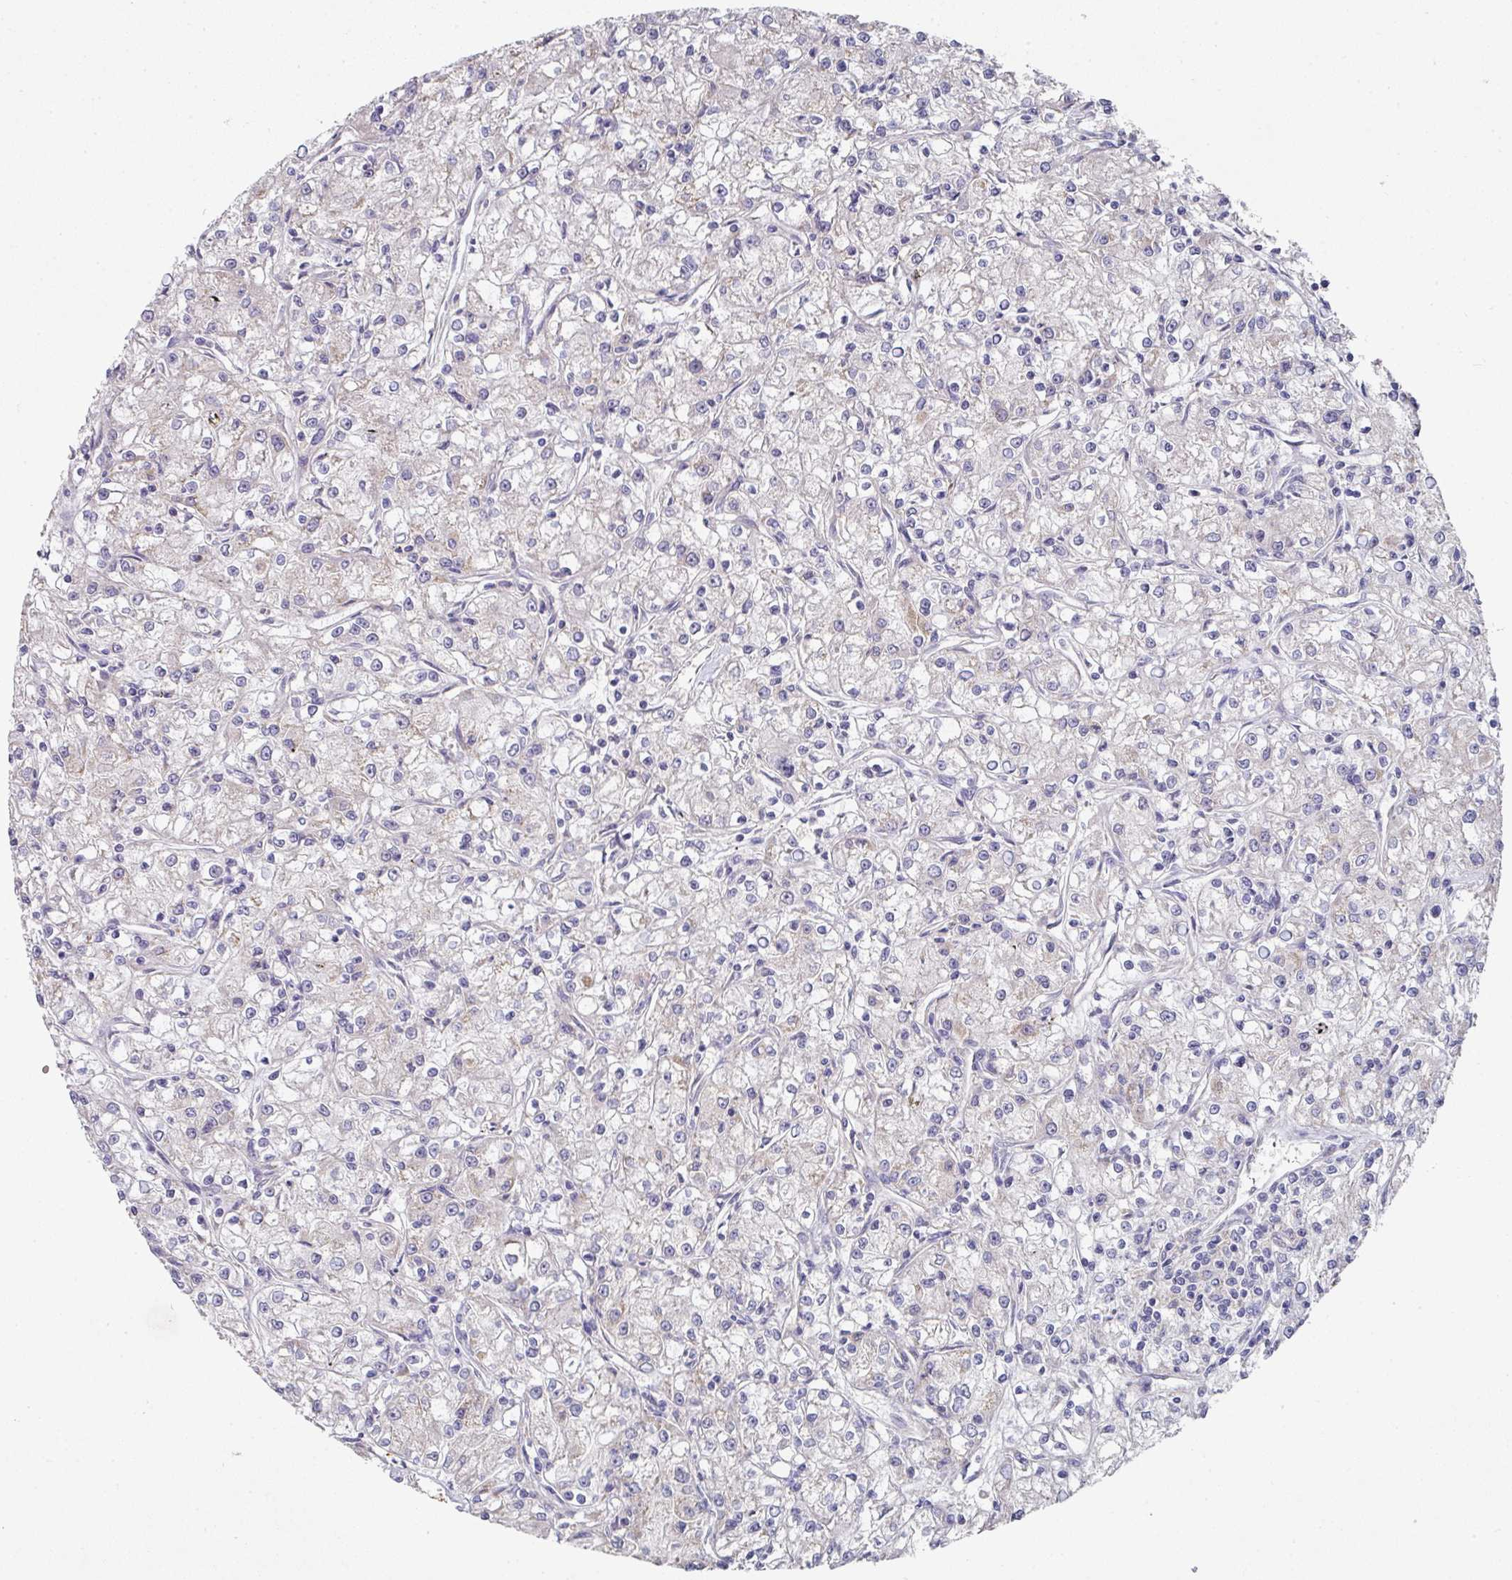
{"staining": {"intensity": "negative", "quantity": "none", "location": "none"}, "tissue": "renal cancer", "cell_type": "Tumor cells", "image_type": "cancer", "snomed": [{"axis": "morphology", "description": "Adenocarcinoma, NOS"}, {"axis": "topography", "description": "Kidney"}], "caption": "Immunohistochemistry histopathology image of renal cancer stained for a protein (brown), which shows no positivity in tumor cells.", "gene": "PYROXD2", "patient": {"sex": "female", "age": 59}}